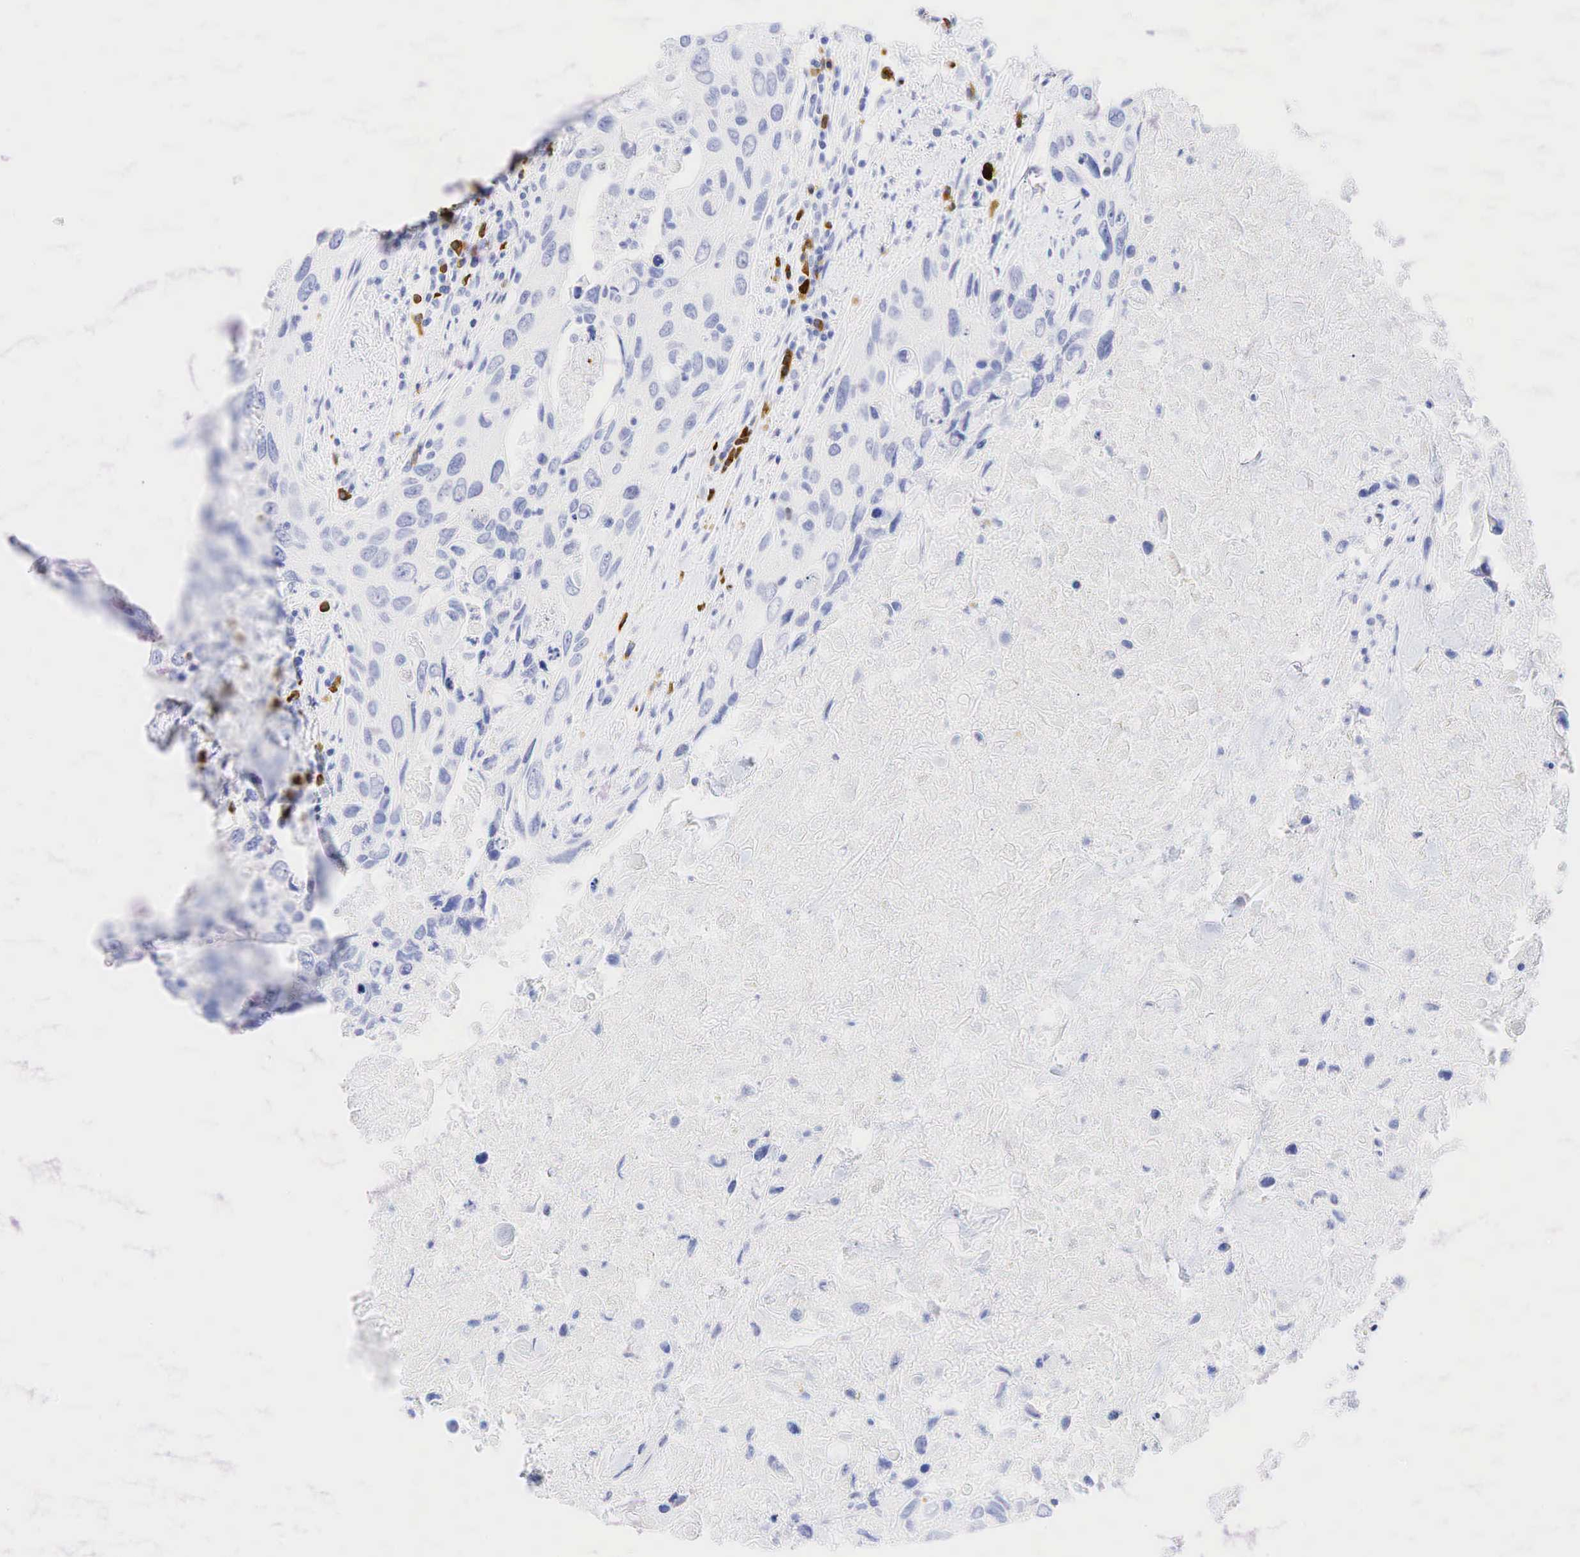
{"staining": {"intensity": "negative", "quantity": "none", "location": "none"}, "tissue": "urothelial cancer", "cell_type": "Tumor cells", "image_type": "cancer", "snomed": [{"axis": "morphology", "description": "Urothelial carcinoma, High grade"}, {"axis": "topography", "description": "Urinary bladder"}], "caption": "High magnification brightfield microscopy of urothelial carcinoma (high-grade) stained with DAB (brown) and counterstained with hematoxylin (blue): tumor cells show no significant staining.", "gene": "CD79A", "patient": {"sex": "male", "age": 71}}